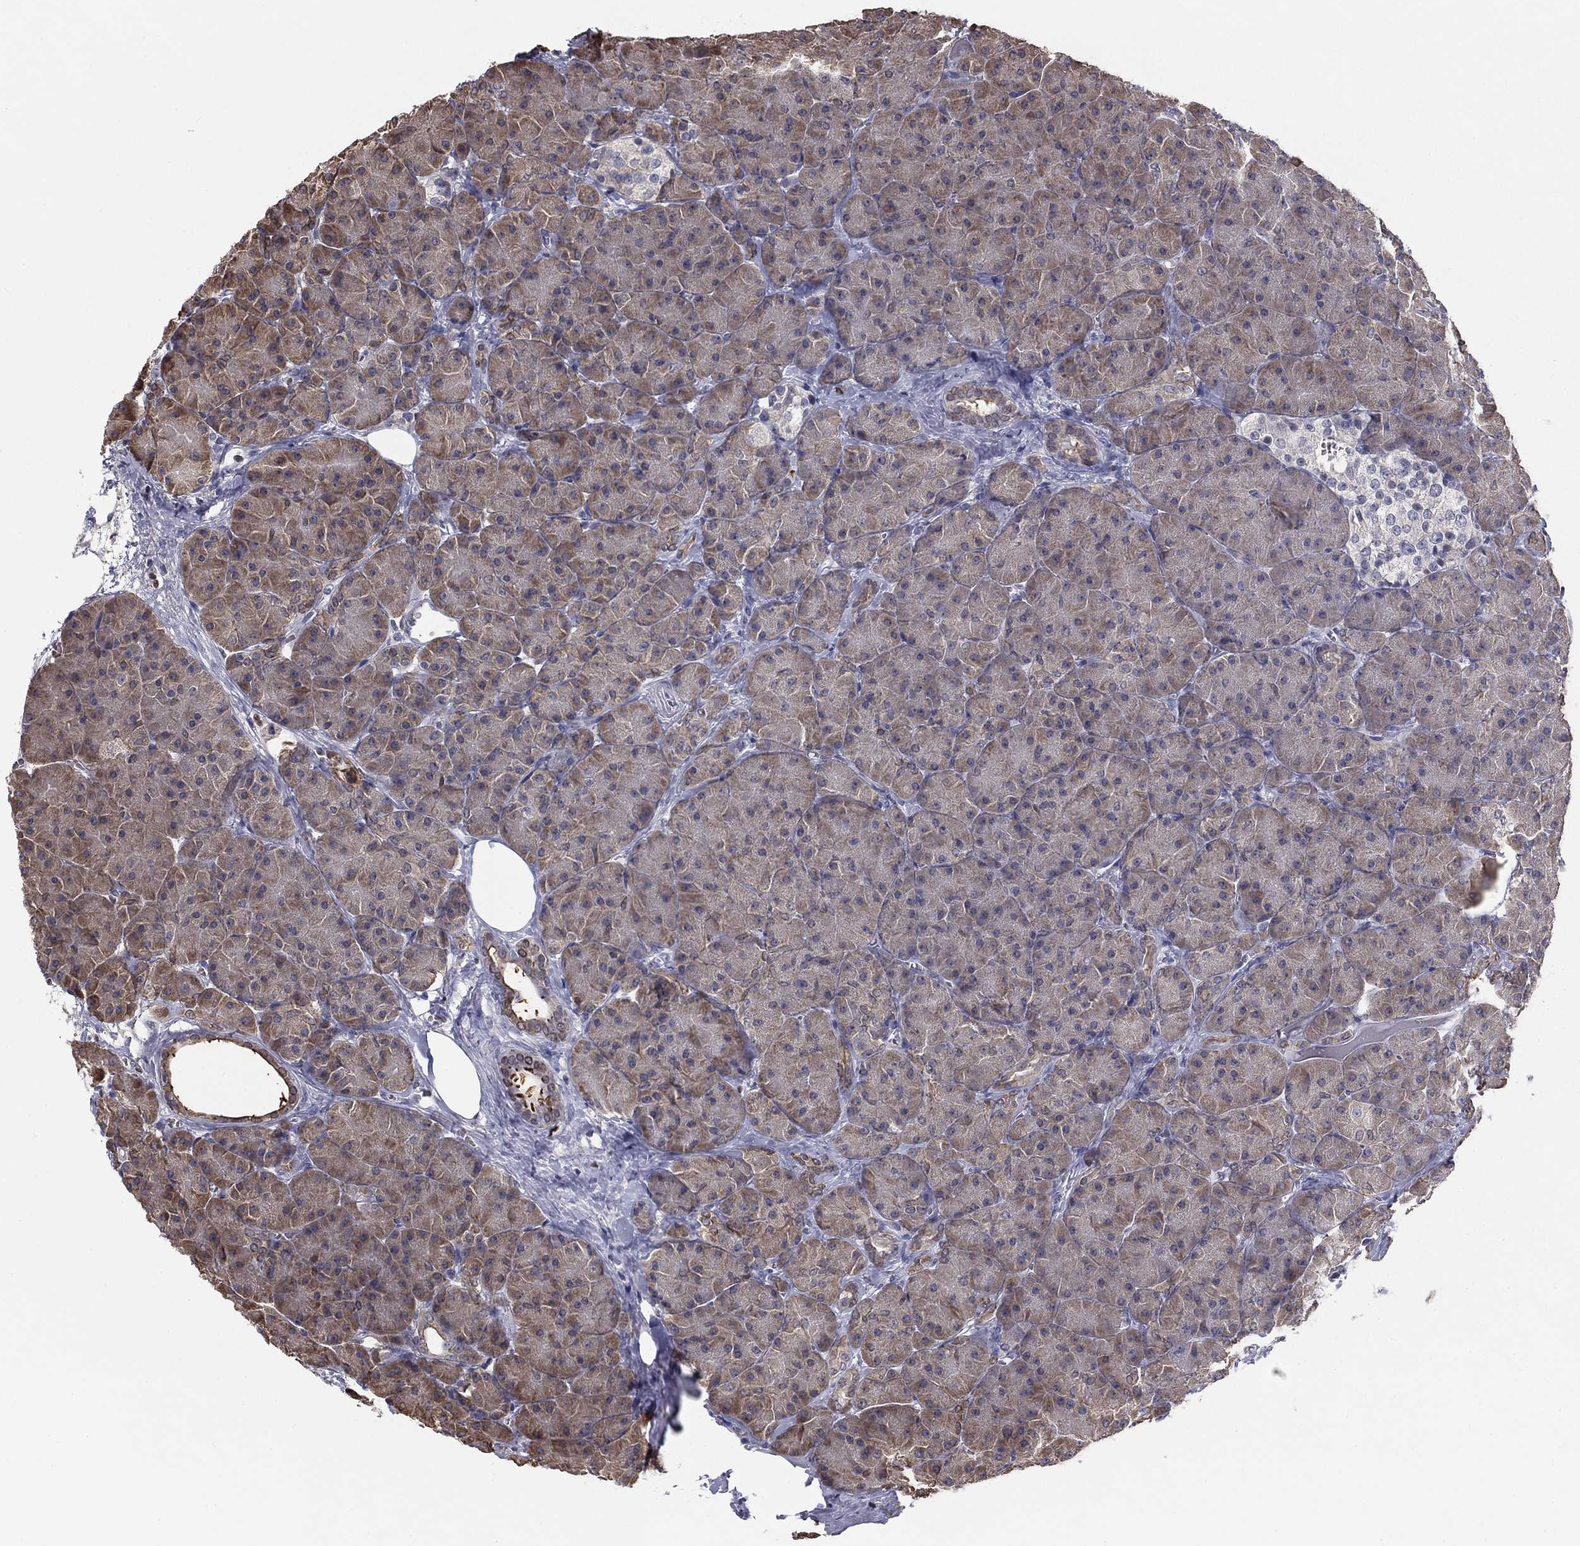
{"staining": {"intensity": "weak", "quantity": "25%-75%", "location": "cytoplasmic/membranous"}, "tissue": "pancreas", "cell_type": "Exocrine glandular cells", "image_type": "normal", "snomed": [{"axis": "morphology", "description": "Normal tissue, NOS"}, {"axis": "topography", "description": "Pancreas"}], "caption": "The histopathology image displays immunohistochemical staining of unremarkable pancreas. There is weak cytoplasmic/membranous expression is seen in about 25%-75% of exocrine glandular cells. (DAB (3,3'-diaminobenzidine) IHC, brown staining for protein, blue staining for nuclei).", "gene": "HSPB2", "patient": {"sex": "male", "age": 61}}